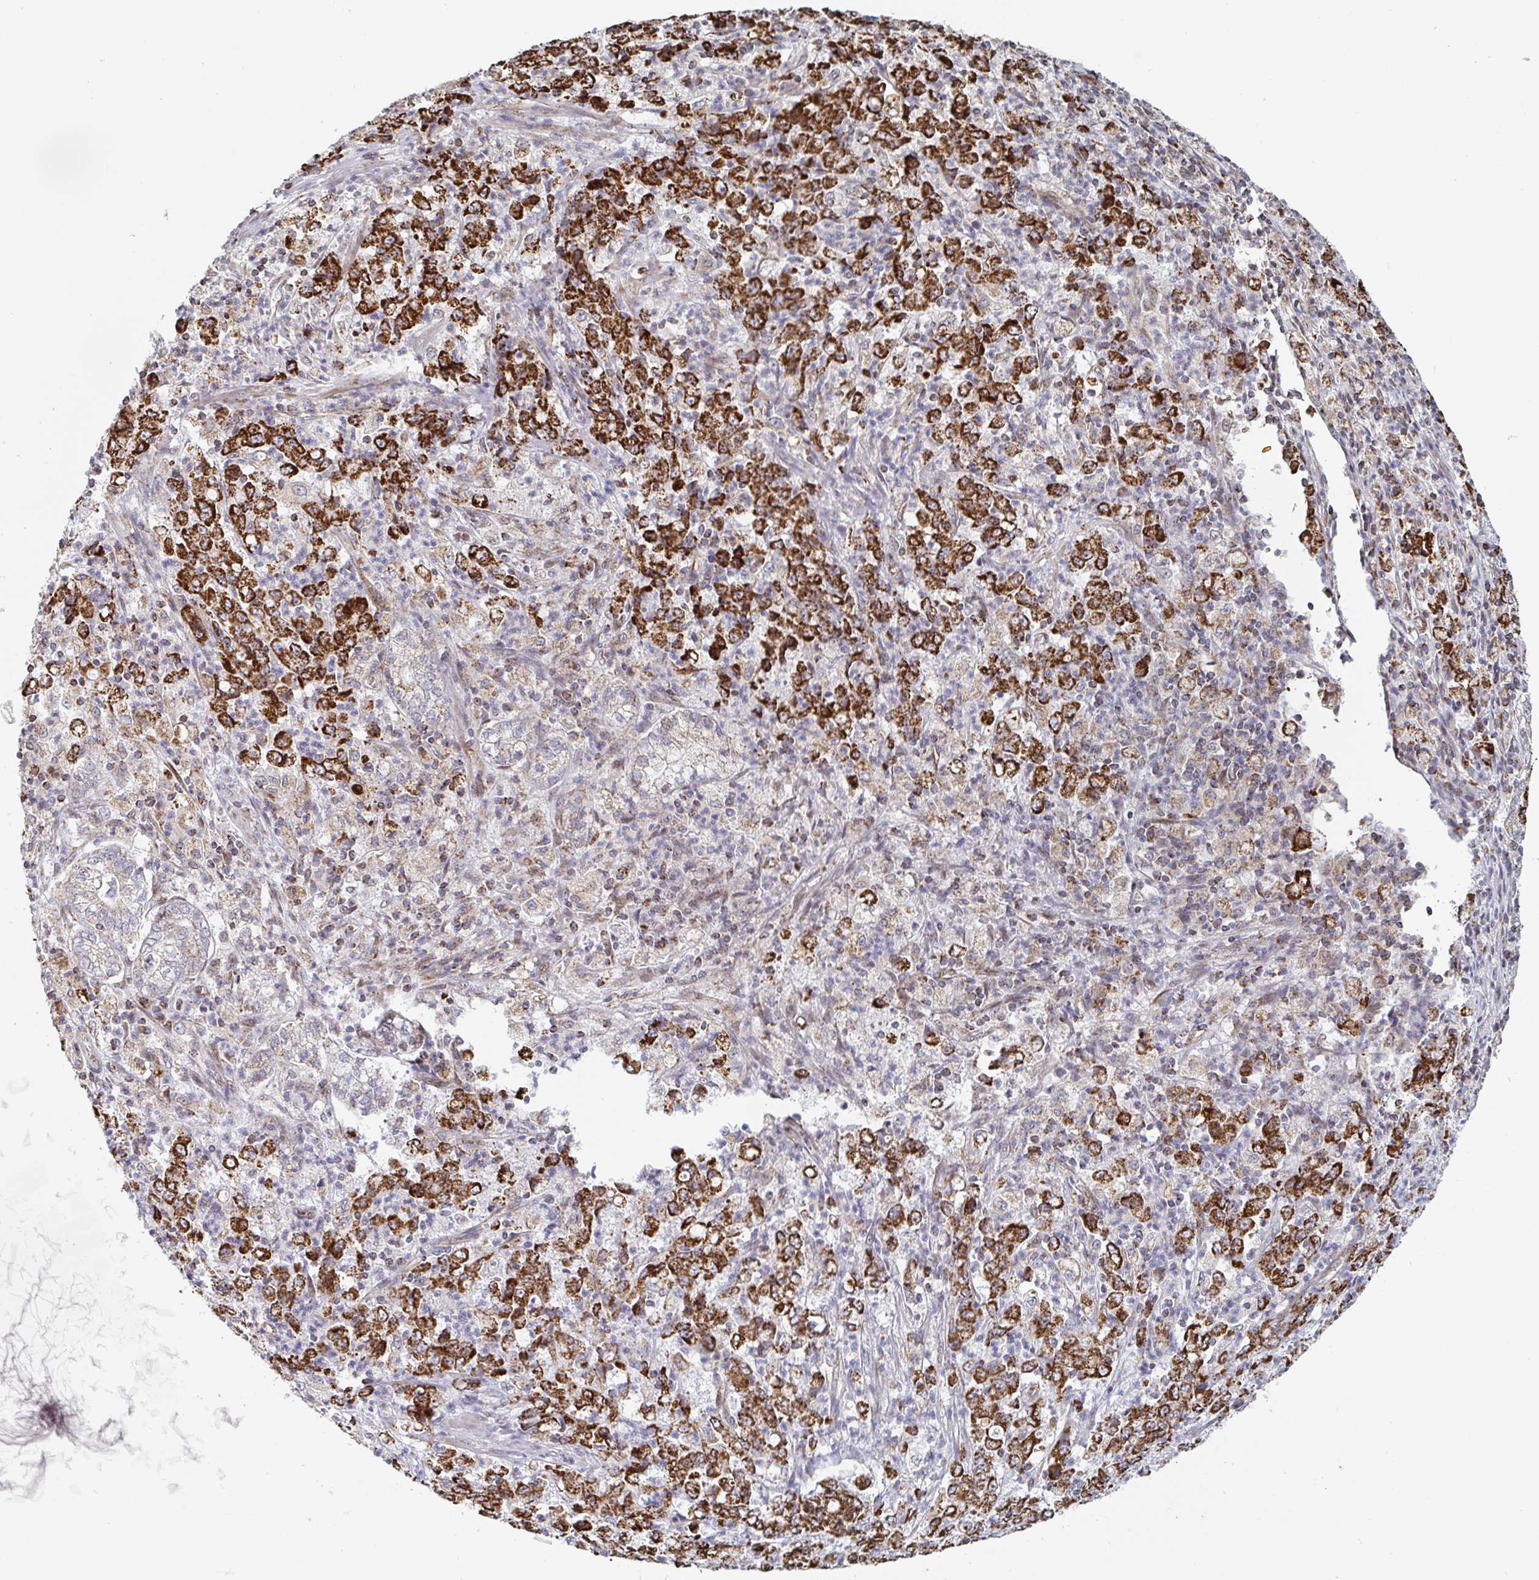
{"staining": {"intensity": "strong", "quantity": ">75%", "location": "cytoplasmic/membranous"}, "tissue": "stomach cancer", "cell_type": "Tumor cells", "image_type": "cancer", "snomed": [{"axis": "morphology", "description": "Adenocarcinoma, NOS"}, {"axis": "topography", "description": "Stomach, lower"}], "caption": "DAB immunohistochemical staining of human adenocarcinoma (stomach) exhibits strong cytoplasmic/membranous protein positivity in approximately >75% of tumor cells.", "gene": "STARD8", "patient": {"sex": "female", "age": 71}}